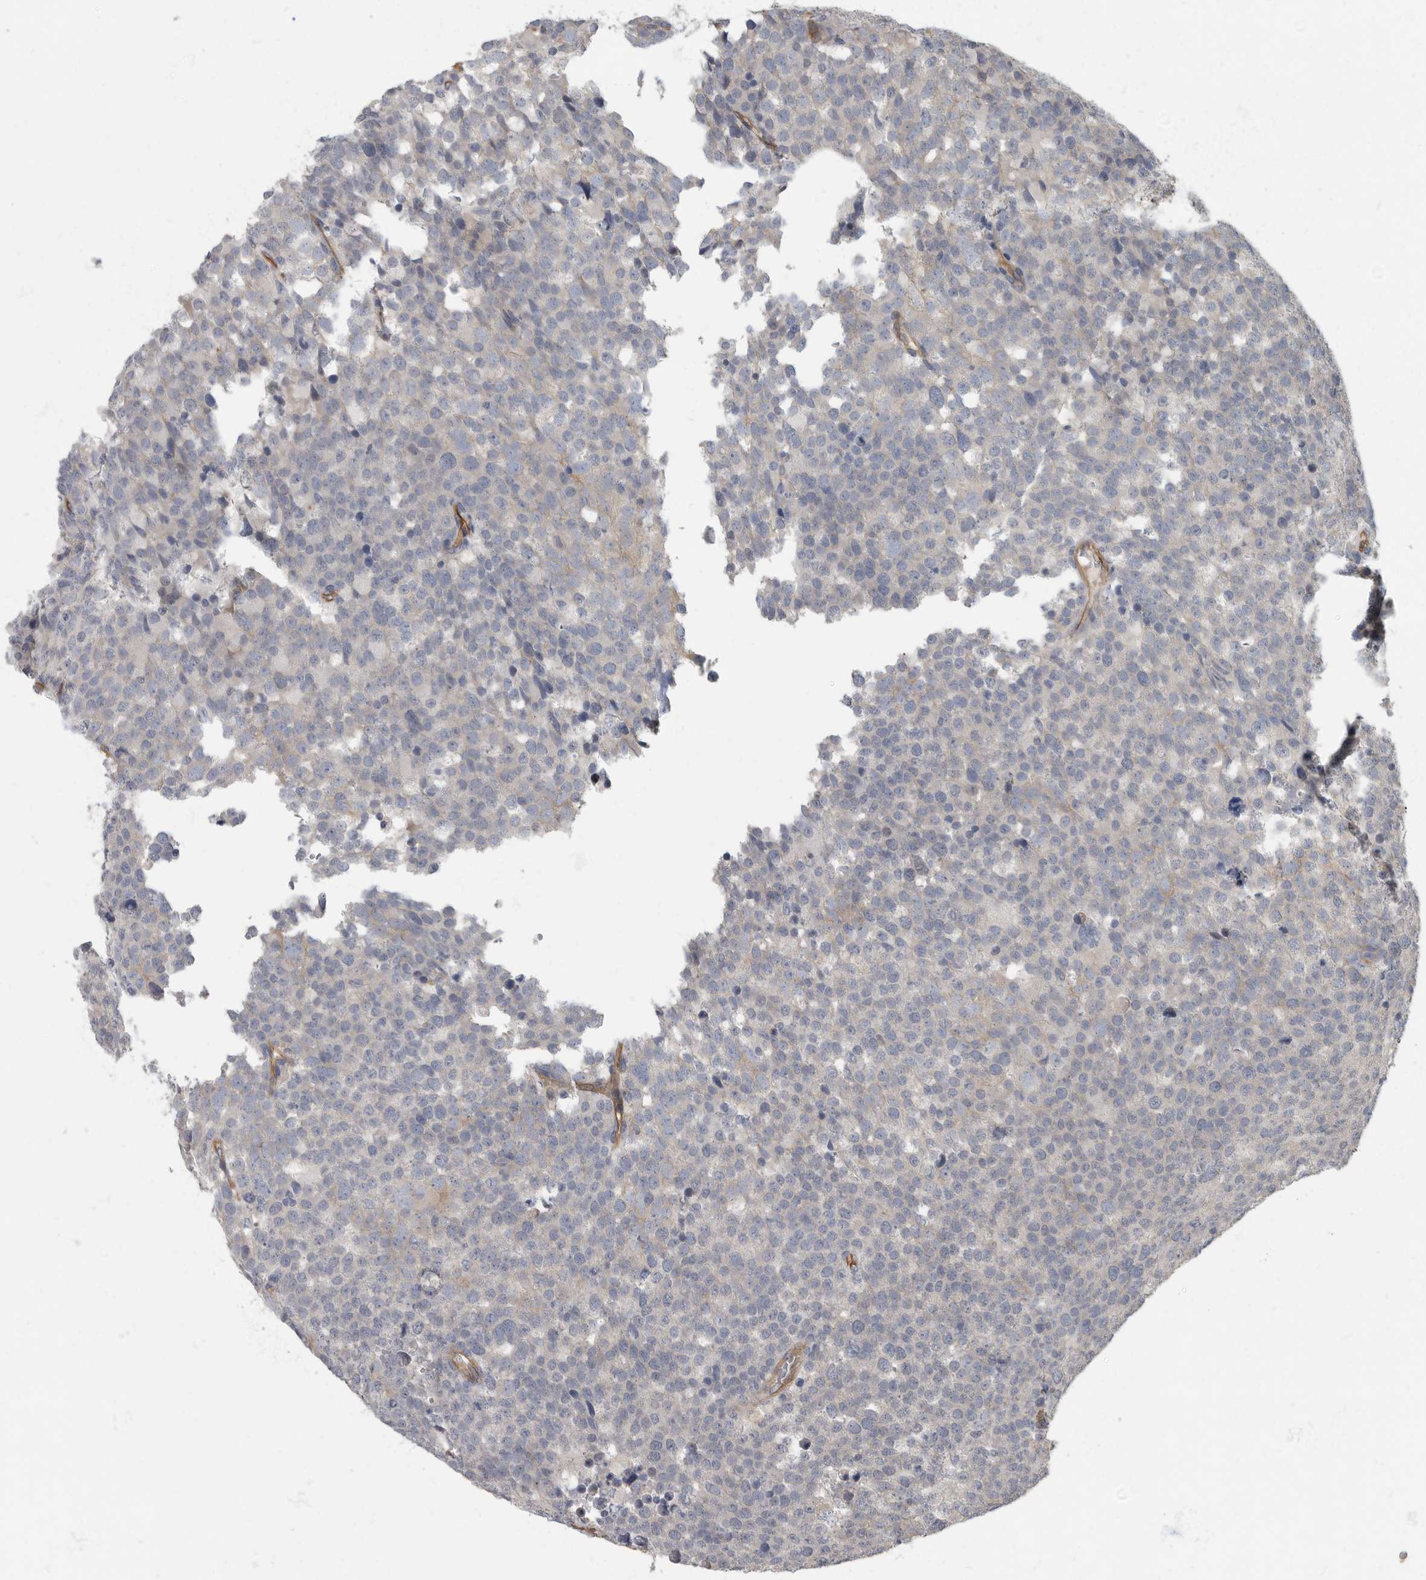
{"staining": {"intensity": "negative", "quantity": "none", "location": "none"}, "tissue": "testis cancer", "cell_type": "Tumor cells", "image_type": "cancer", "snomed": [{"axis": "morphology", "description": "Seminoma, NOS"}, {"axis": "topography", "description": "Testis"}], "caption": "Immunohistochemical staining of testis cancer exhibits no significant expression in tumor cells.", "gene": "PDK1", "patient": {"sex": "male", "age": 71}}